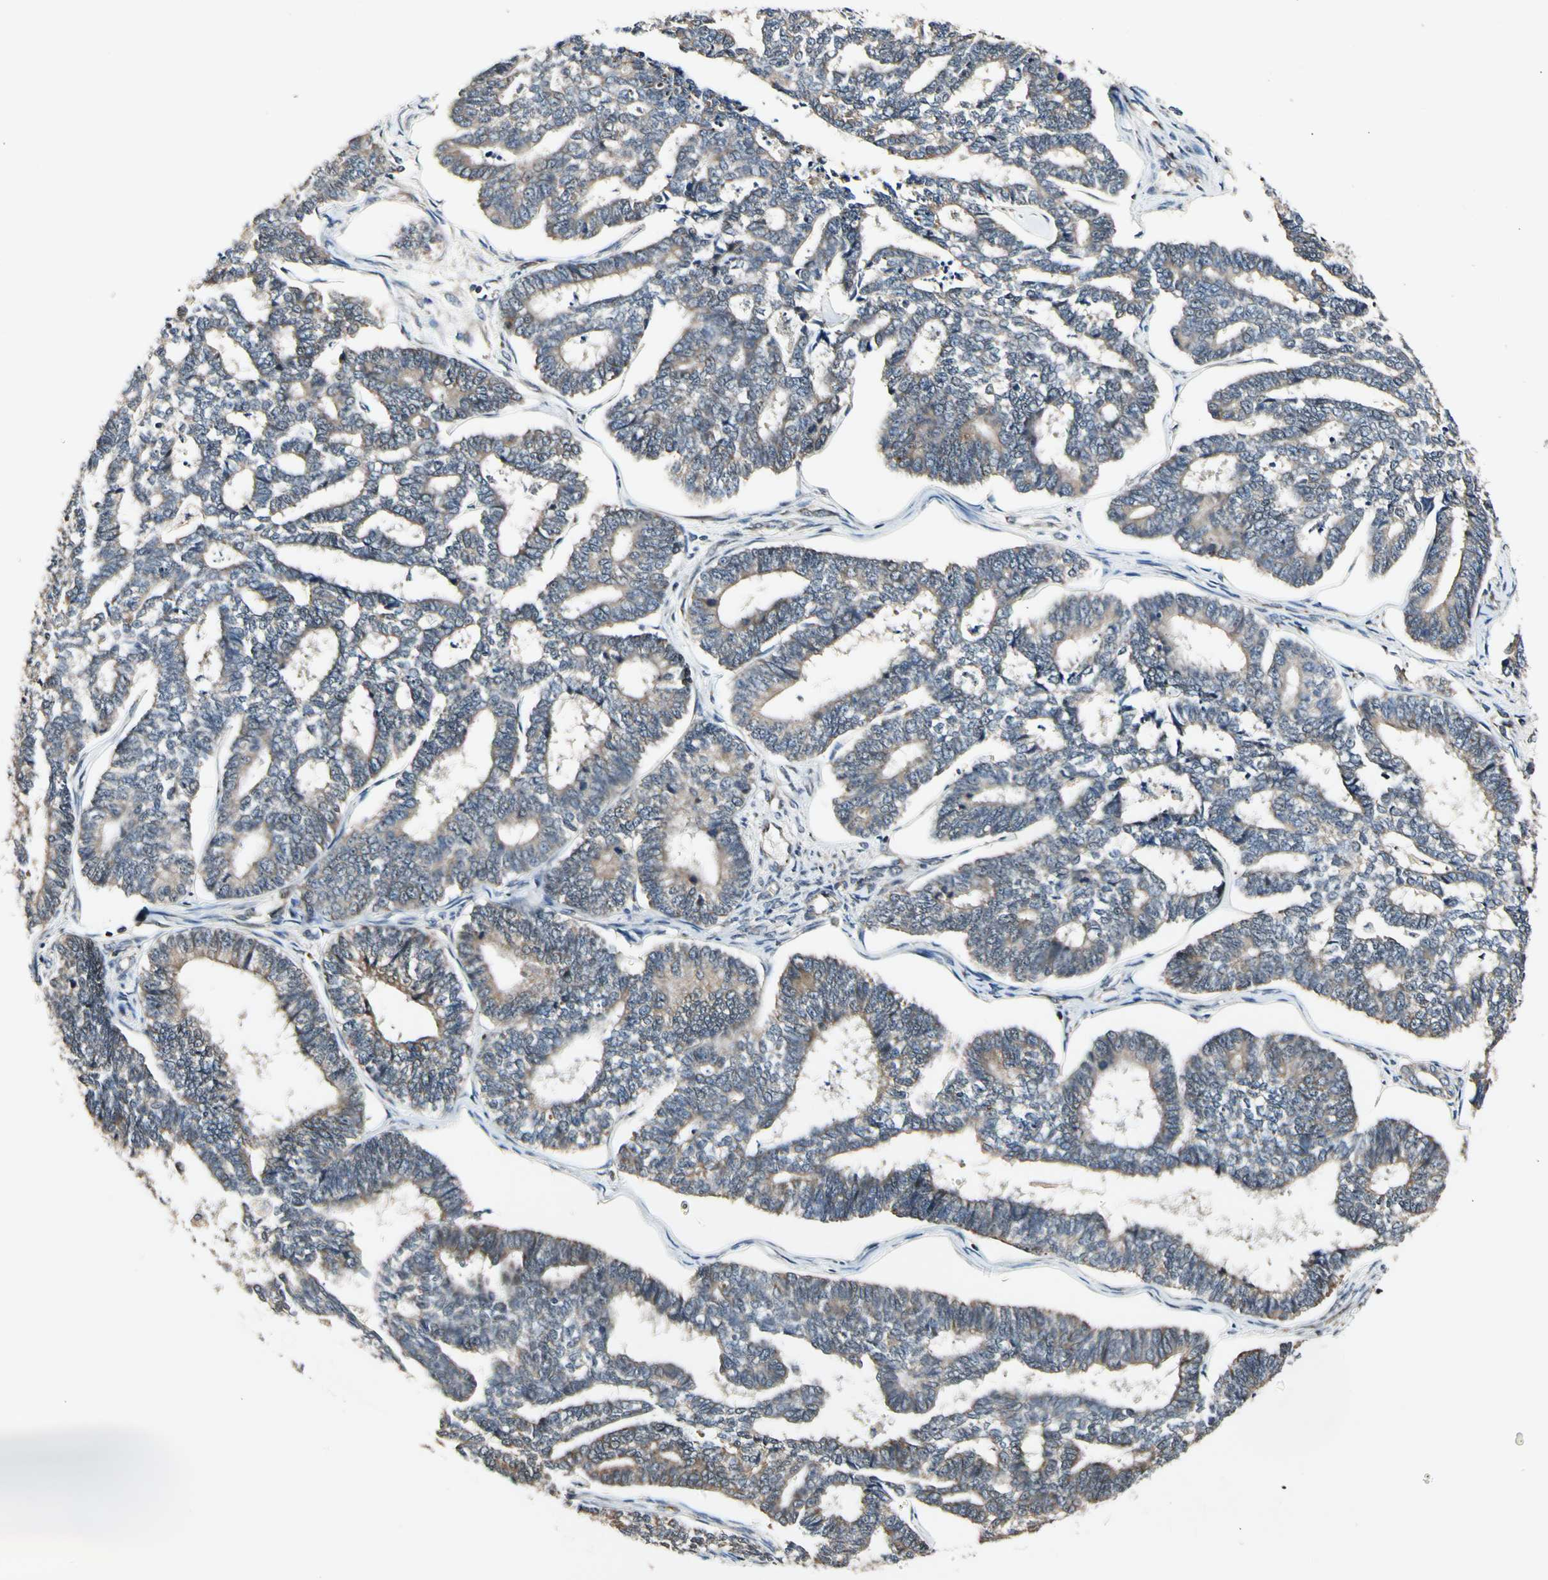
{"staining": {"intensity": "moderate", "quantity": "25%-75%", "location": "cytoplasmic/membranous"}, "tissue": "endometrial cancer", "cell_type": "Tumor cells", "image_type": "cancer", "snomed": [{"axis": "morphology", "description": "Adenocarcinoma, NOS"}, {"axis": "topography", "description": "Endometrium"}], "caption": "Protein expression analysis of endometrial cancer displays moderate cytoplasmic/membranous positivity in approximately 25%-75% of tumor cells.", "gene": "KHDC4", "patient": {"sex": "female", "age": 70}}